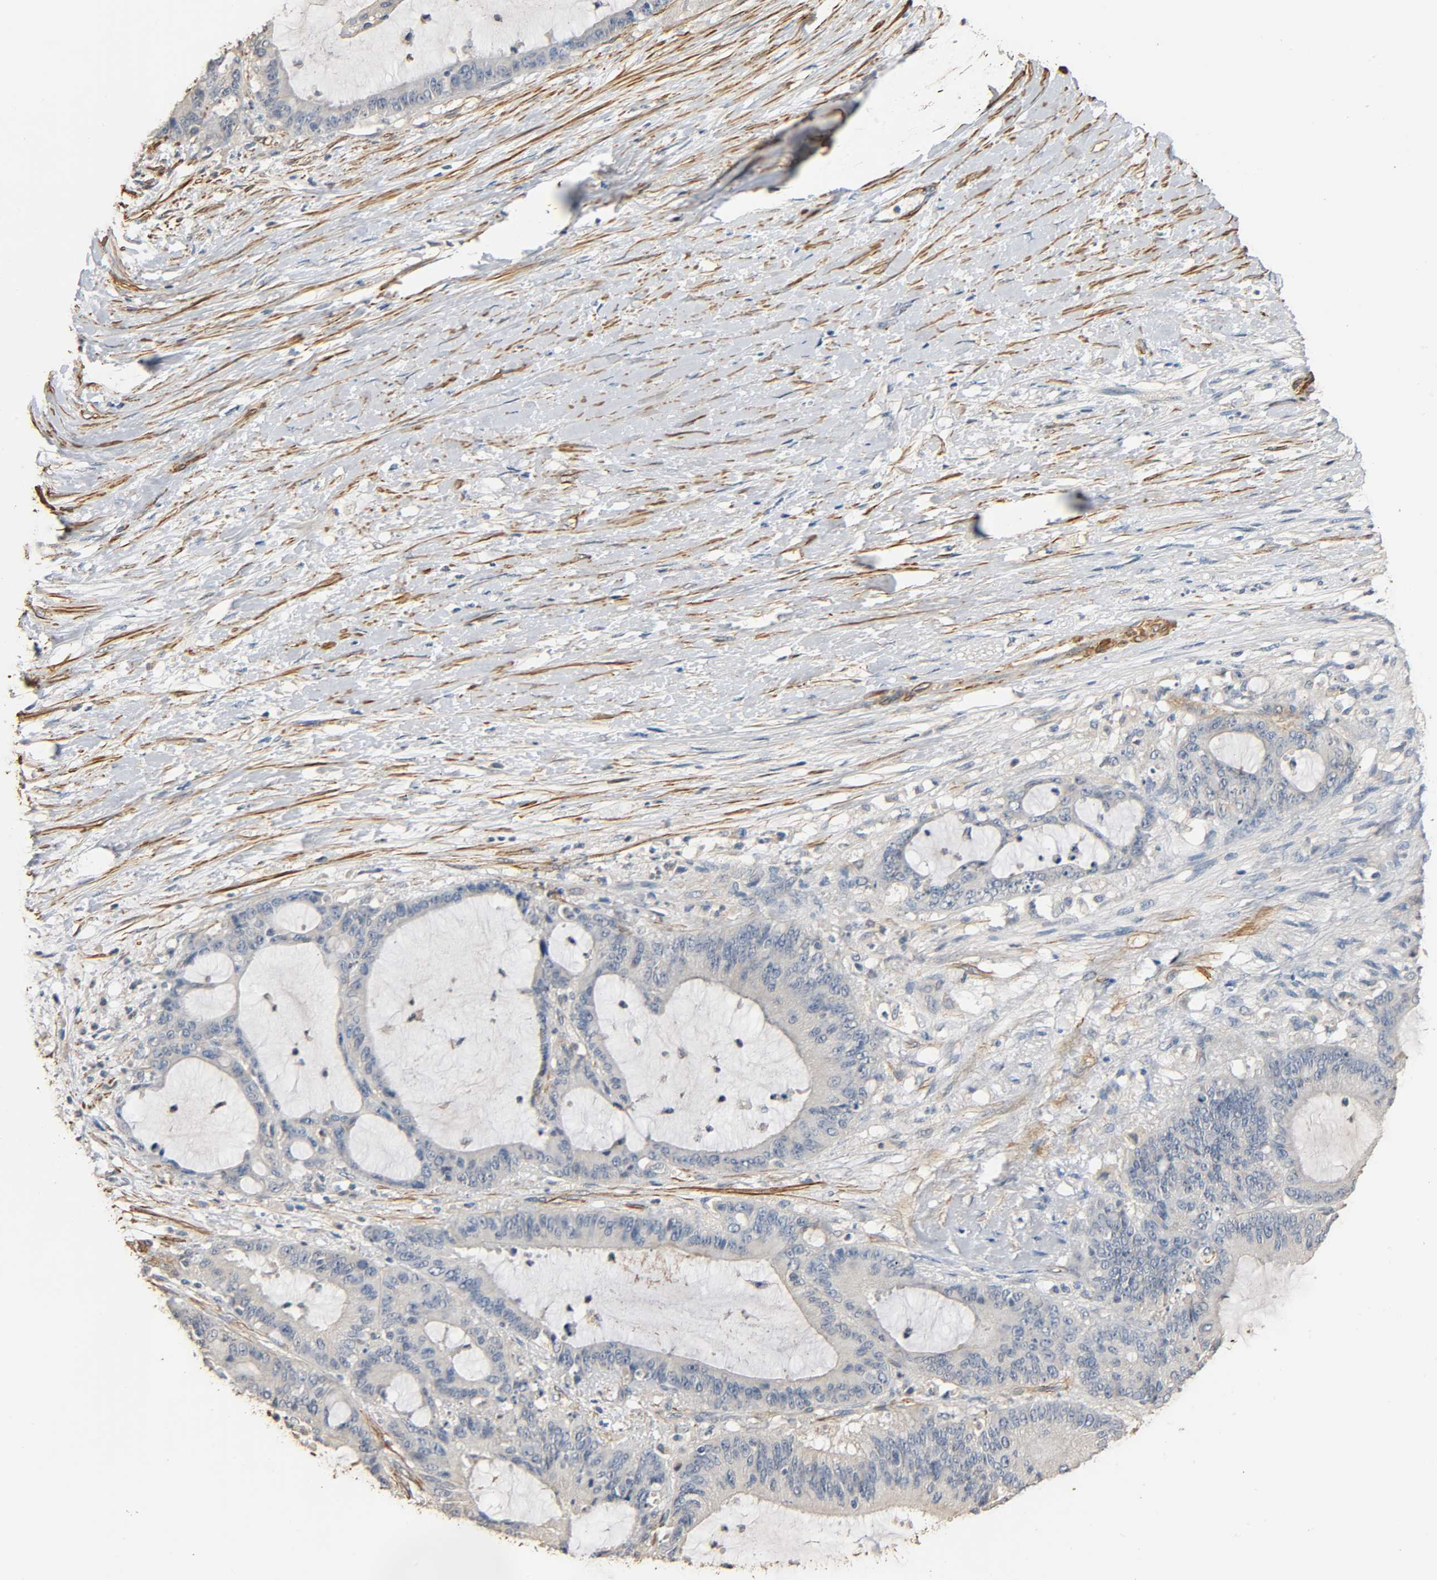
{"staining": {"intensity": "weak", "quantity": "<25%", "location": "cytoplasmic/membranous"}, "tissue": "liver cancer", "cell_type": "Tumor cells", "image_type": "cancer", "snomed": [{"axis": "morphology", "description": "Cholangiocarcinoma"}, {"axis": "topography", "description": "Liver"}], "caption": "Immunohistochemistry (IHC) photomicrograph of liver cholangiocarcinoma stained for a protein (brown), which reveals no expression in tumor cells.", "gene": "GSTA3", "patient": {"sex": "female", "age": 73}}